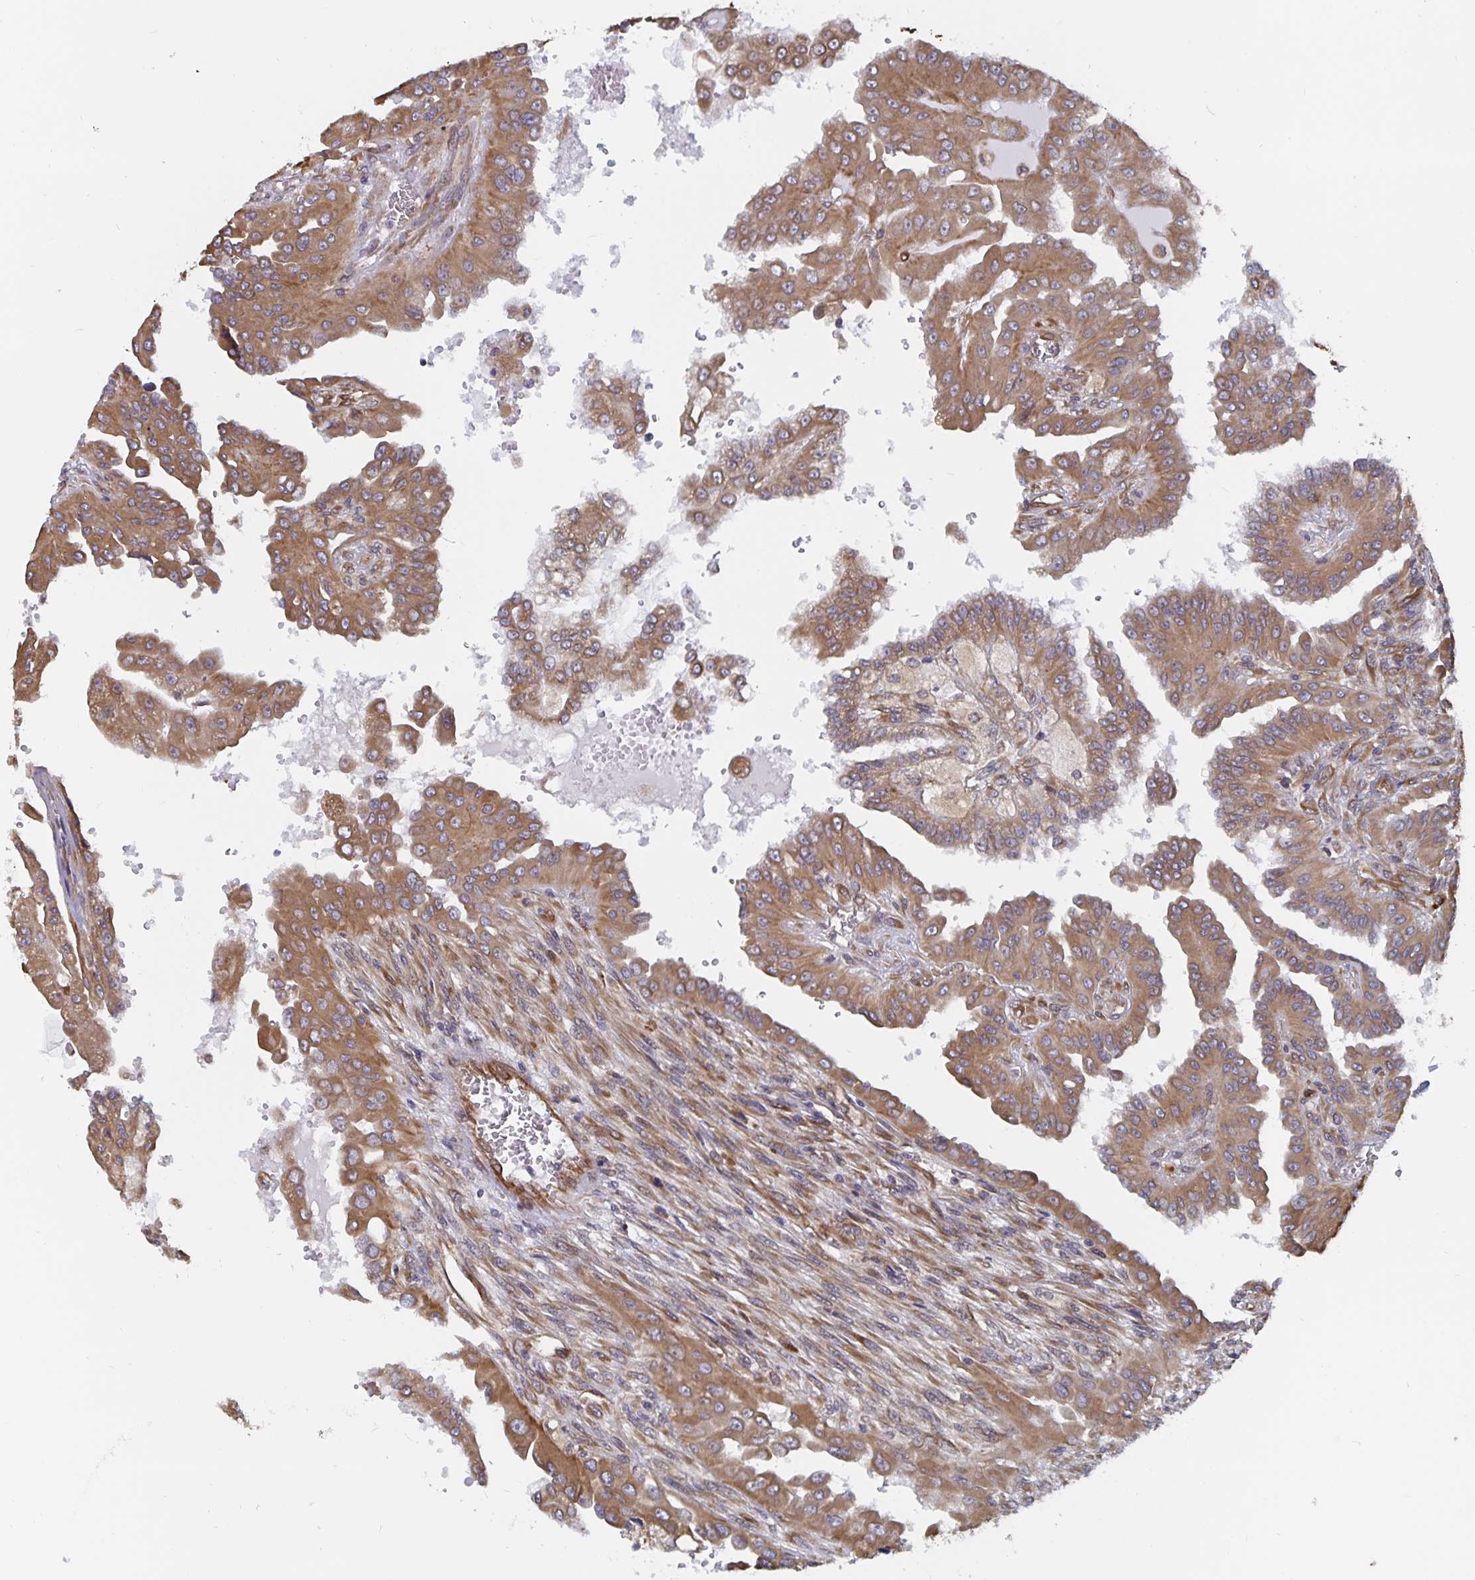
{"staining": {"intensity": "moderate", "quantity": ">75%", "location": "cytoplasmic/membranous"}, "tissue": "renal cancer", "cell_type": "Tumor cells", "image_type": "cancer", "snomed": [{"axis": "morphology", "description": "Adenocarcinoma, NOS"}, {"axis": "topography", "description": "Kidney"}], "caption": "Renal cancer (adenocarcinoma) was stained to show a protein in brown. There is medium levels of moderate cytoplasmic/membranous expression in approximately >75% of tumor cells.", "gene": "BCAP29", "patient": {"sex": "male", "age": 58}}